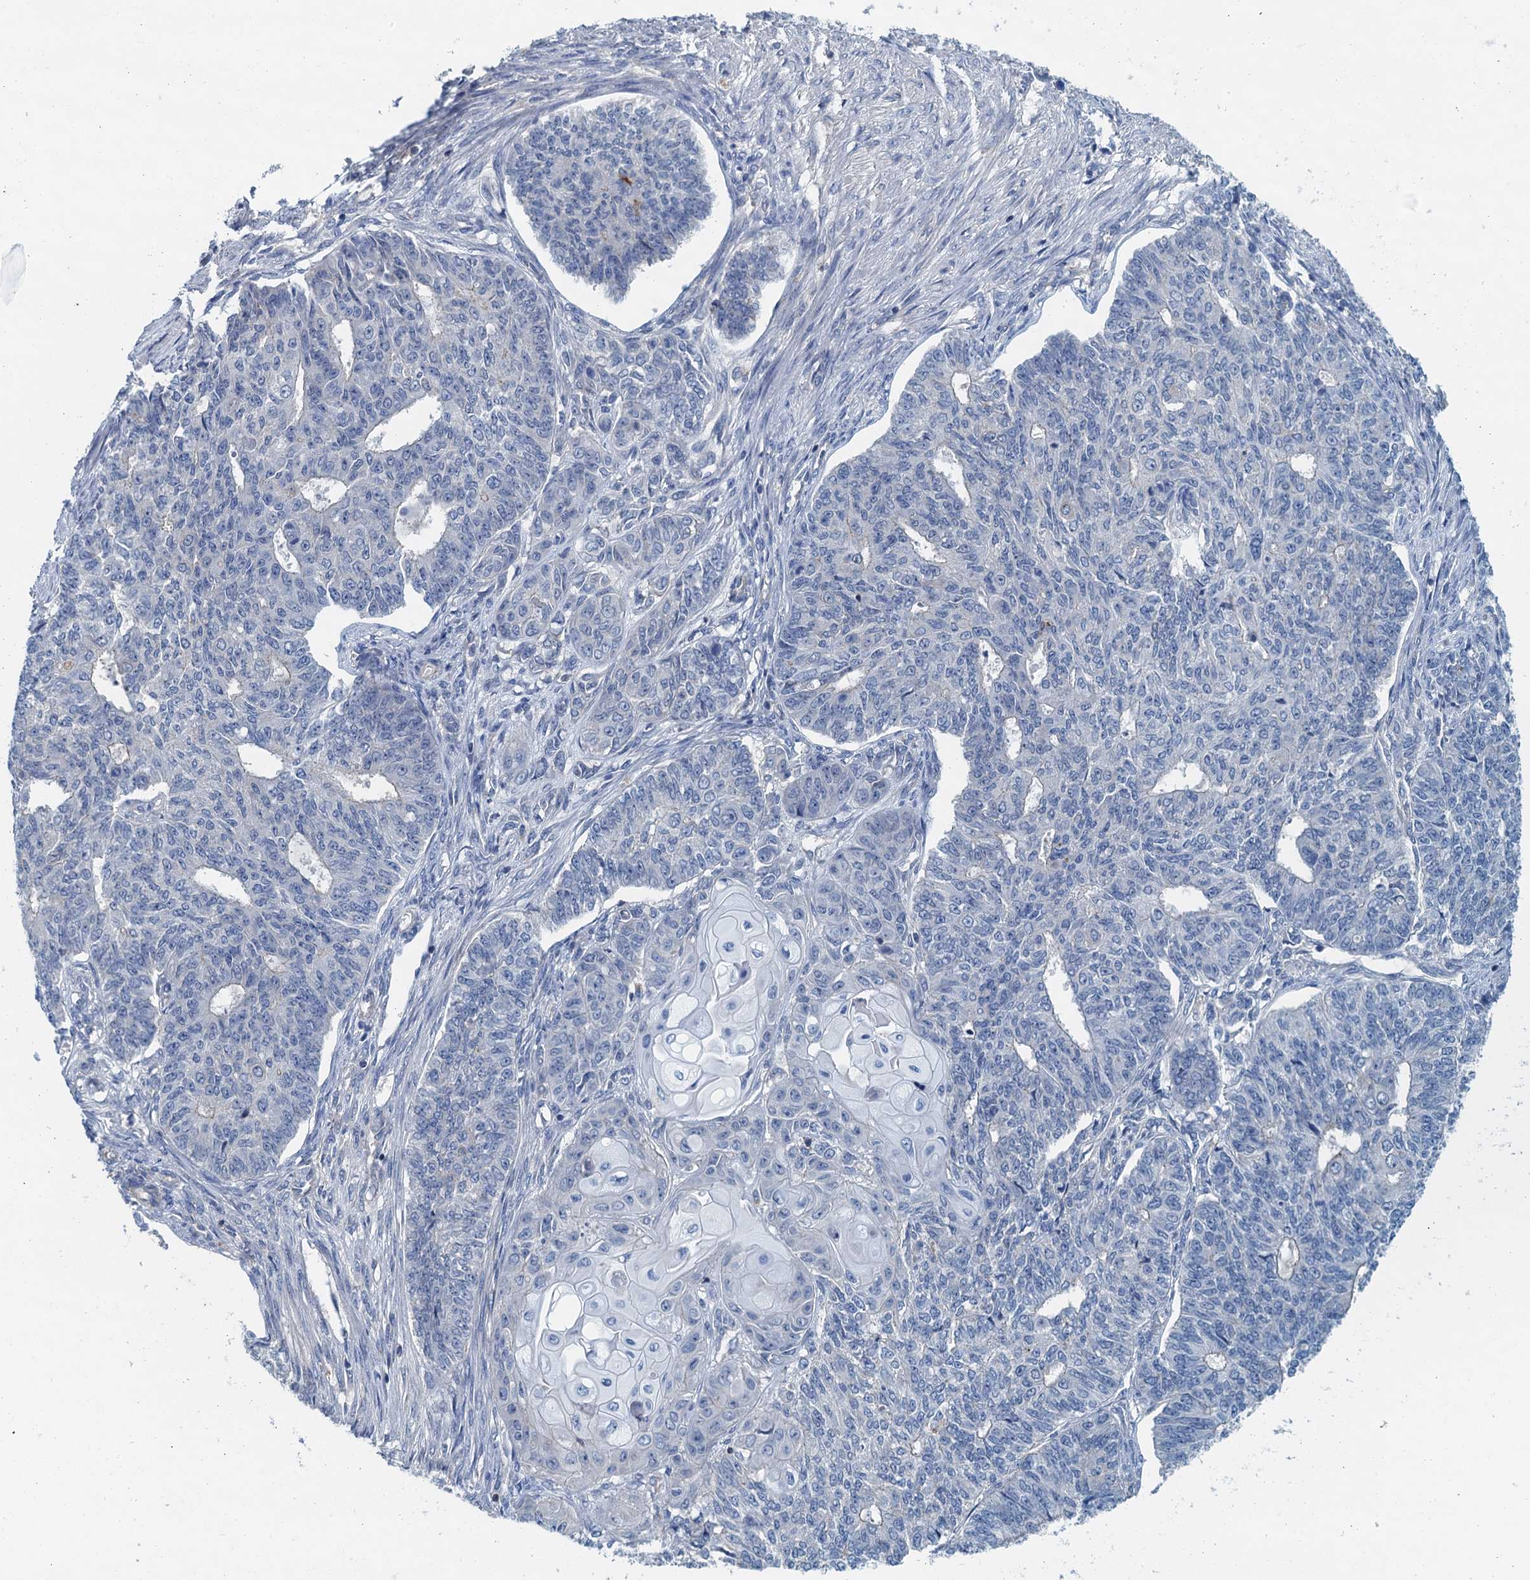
{"staining": {"intensity": "negative", "quantity": "none", "location": "none"}, "tissue": "endometrial cancer", "cell_type": "Tumor cells", "image_type": "cancer", "snomed": [{"axis": "morphology", "description": "Adenocarcinoma, NOS"}, {"axis": "topography", "description": "Endometrium"}], "caption": "This is a image of immunohistochemistry staining of adenocarcinoma (endometrial), which shows no positivity in tumor cells.", "gene": "THAP10", "patient": {"sex": "female", "age": 32}}